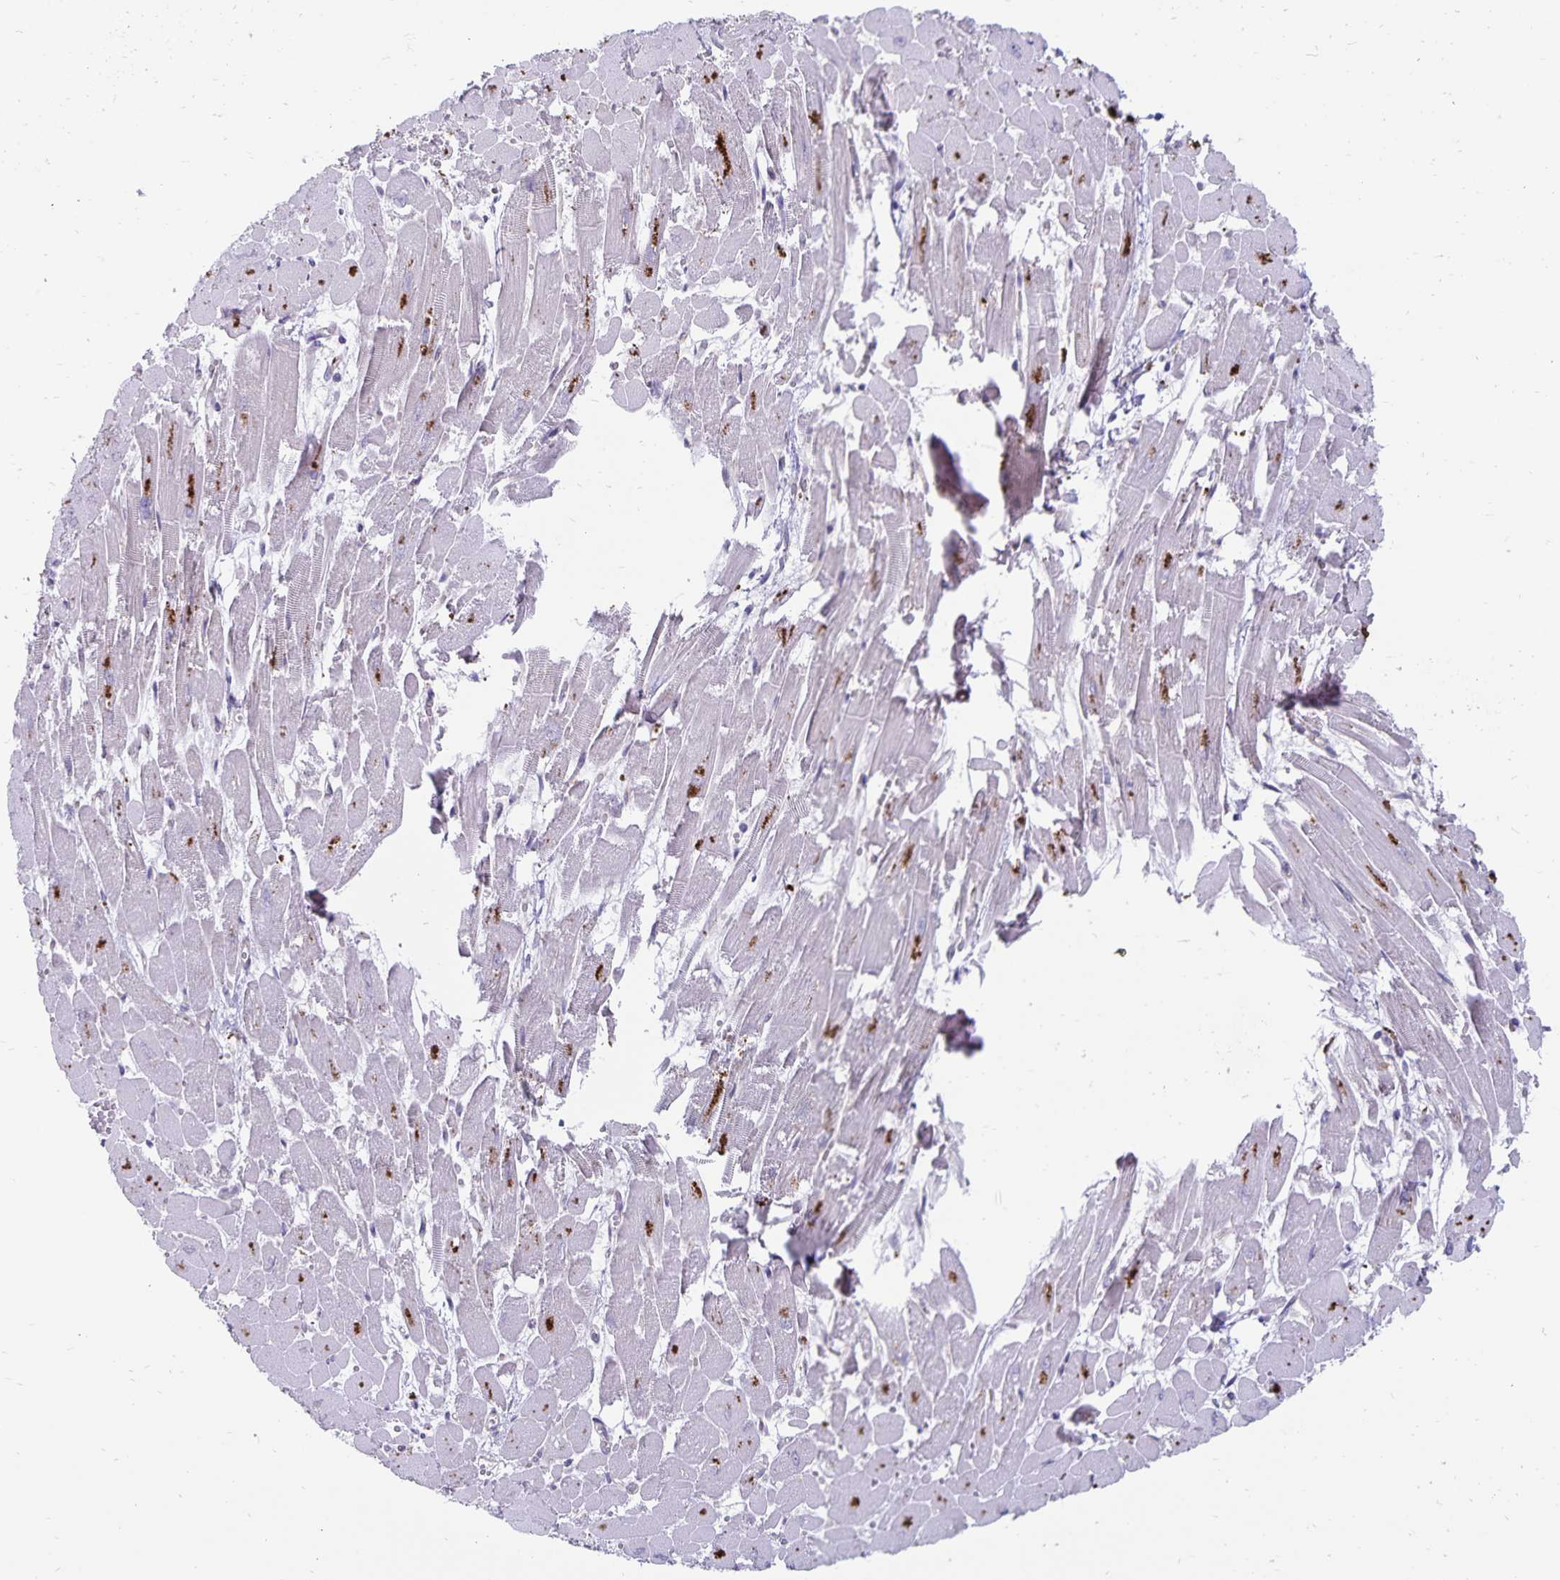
{"staining": {"intensity": "negative", "quantity": "none", "location": "none"}, "tissue": "heart muscle", "cell_type": "Cardiomyocytes", "image_type": "normal", "snomed": [{"axis": "morphology", "description": "Normal tissue, NOS"}, {"axis": "topography", "description": "Heart"}], "caption": "A photomicrograph of human heart muscle is negative for staining in cardiomyocytes. (Stains: DAB (3,3'-diaminobenzidine) IHC with hematoxylin counter stain, Microscopy: brightfield microscopy at high magnification).", "gene": "CDKN2B", "patient": {"sex": "female", "age": 52}}